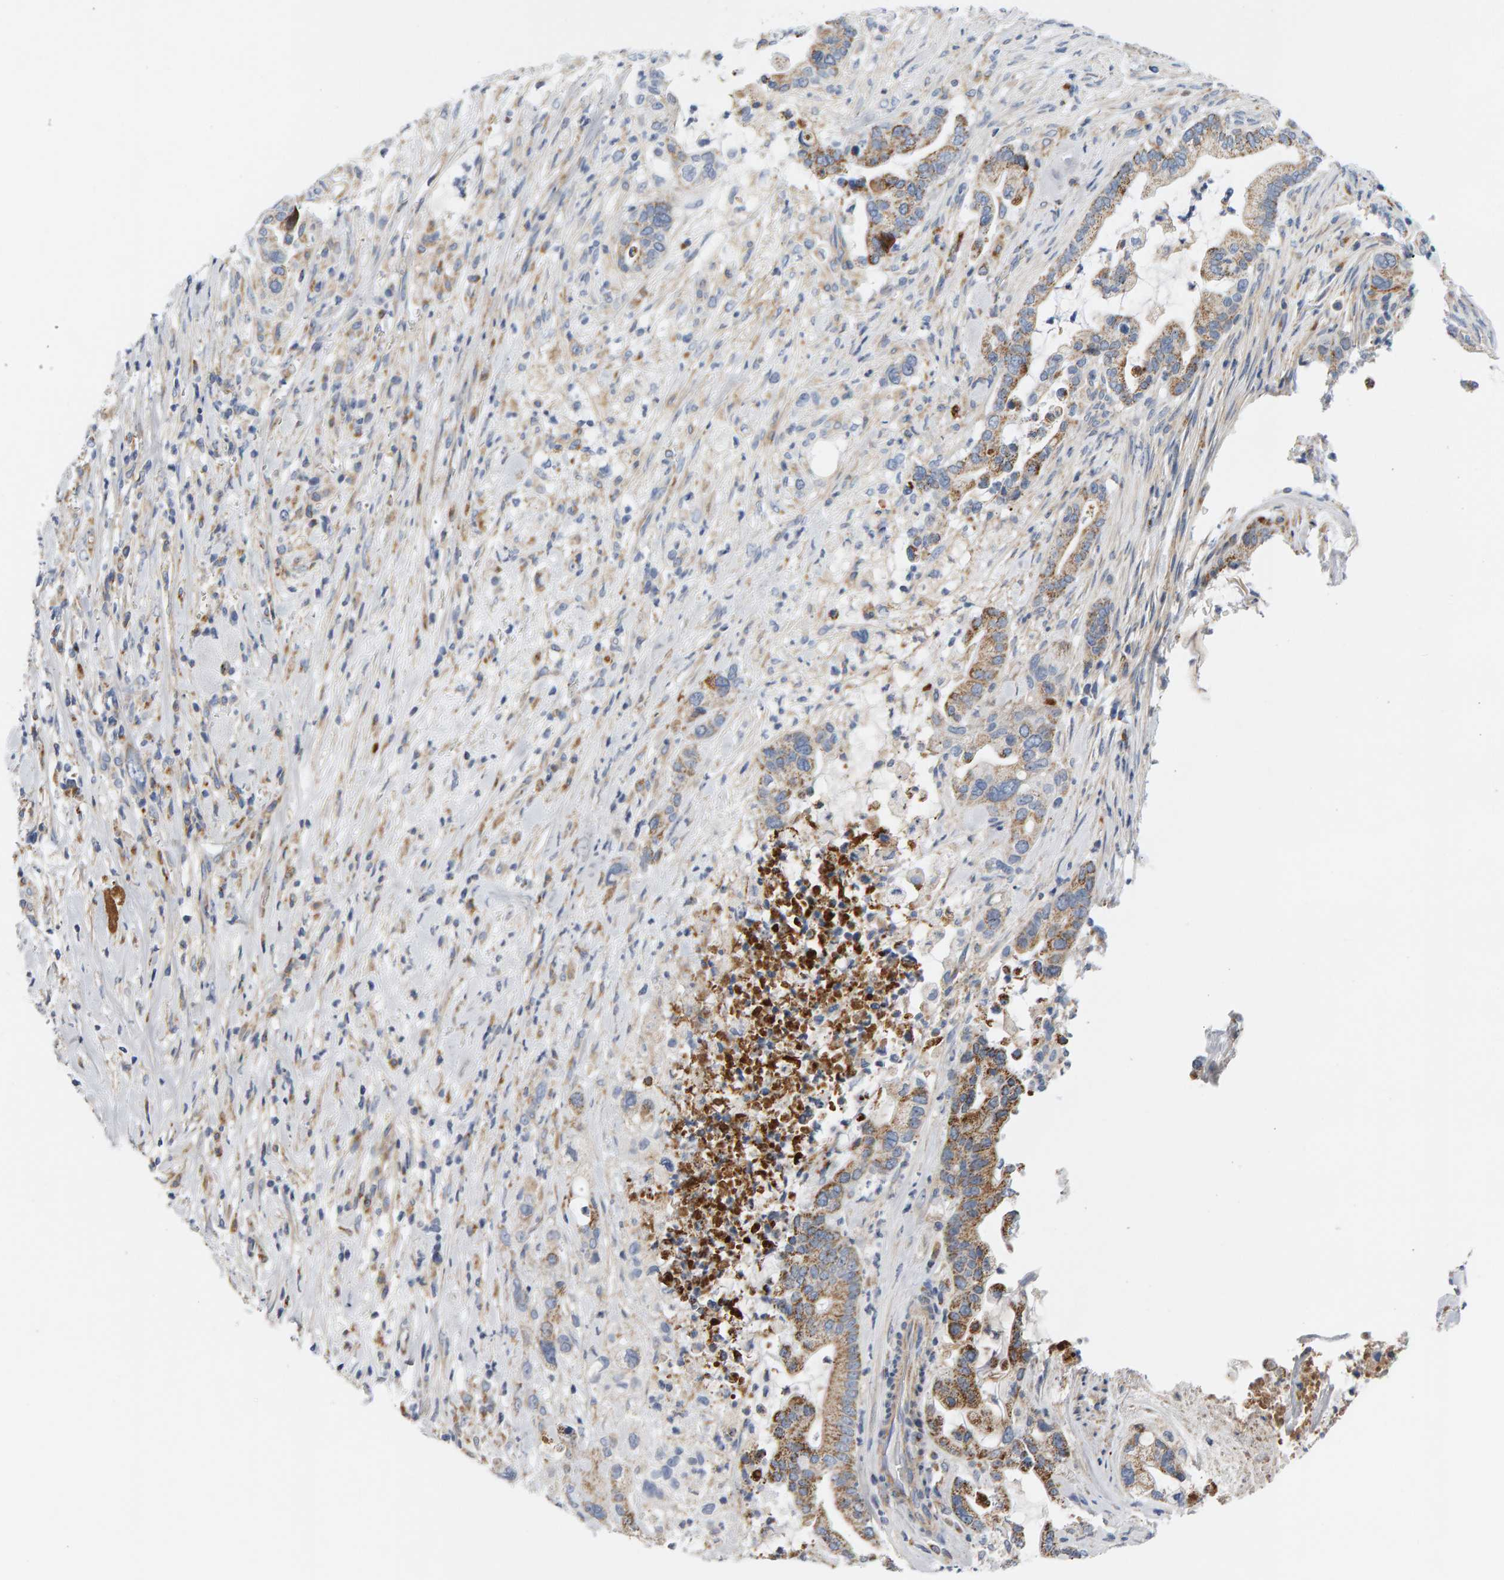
{"staining": {"intensity": "moderate", "quantity": "25%-75%", "location": "cytoplasmic/membranous"}, "tissue": "pancreatic cancer", "cell_type": "Tumor cells", "image_type": "cancer", "snomed": [{"axis": "morphology", "description": "Adenocarcinoma, NOS"}, {"axis": "topography", "description": "Pancreas"}], "caption": "Immunohistochemistry (IHC) photomicrograph of human pancreatic adenocarcinoma stained for a protein (brown), which reveals medium levels of moderate cytoplasmic/membranous positivity in approximately 25%-75% of tumor cells.", "gene": "GGTA1", "patient": {"sex": "male", "age": 69}}